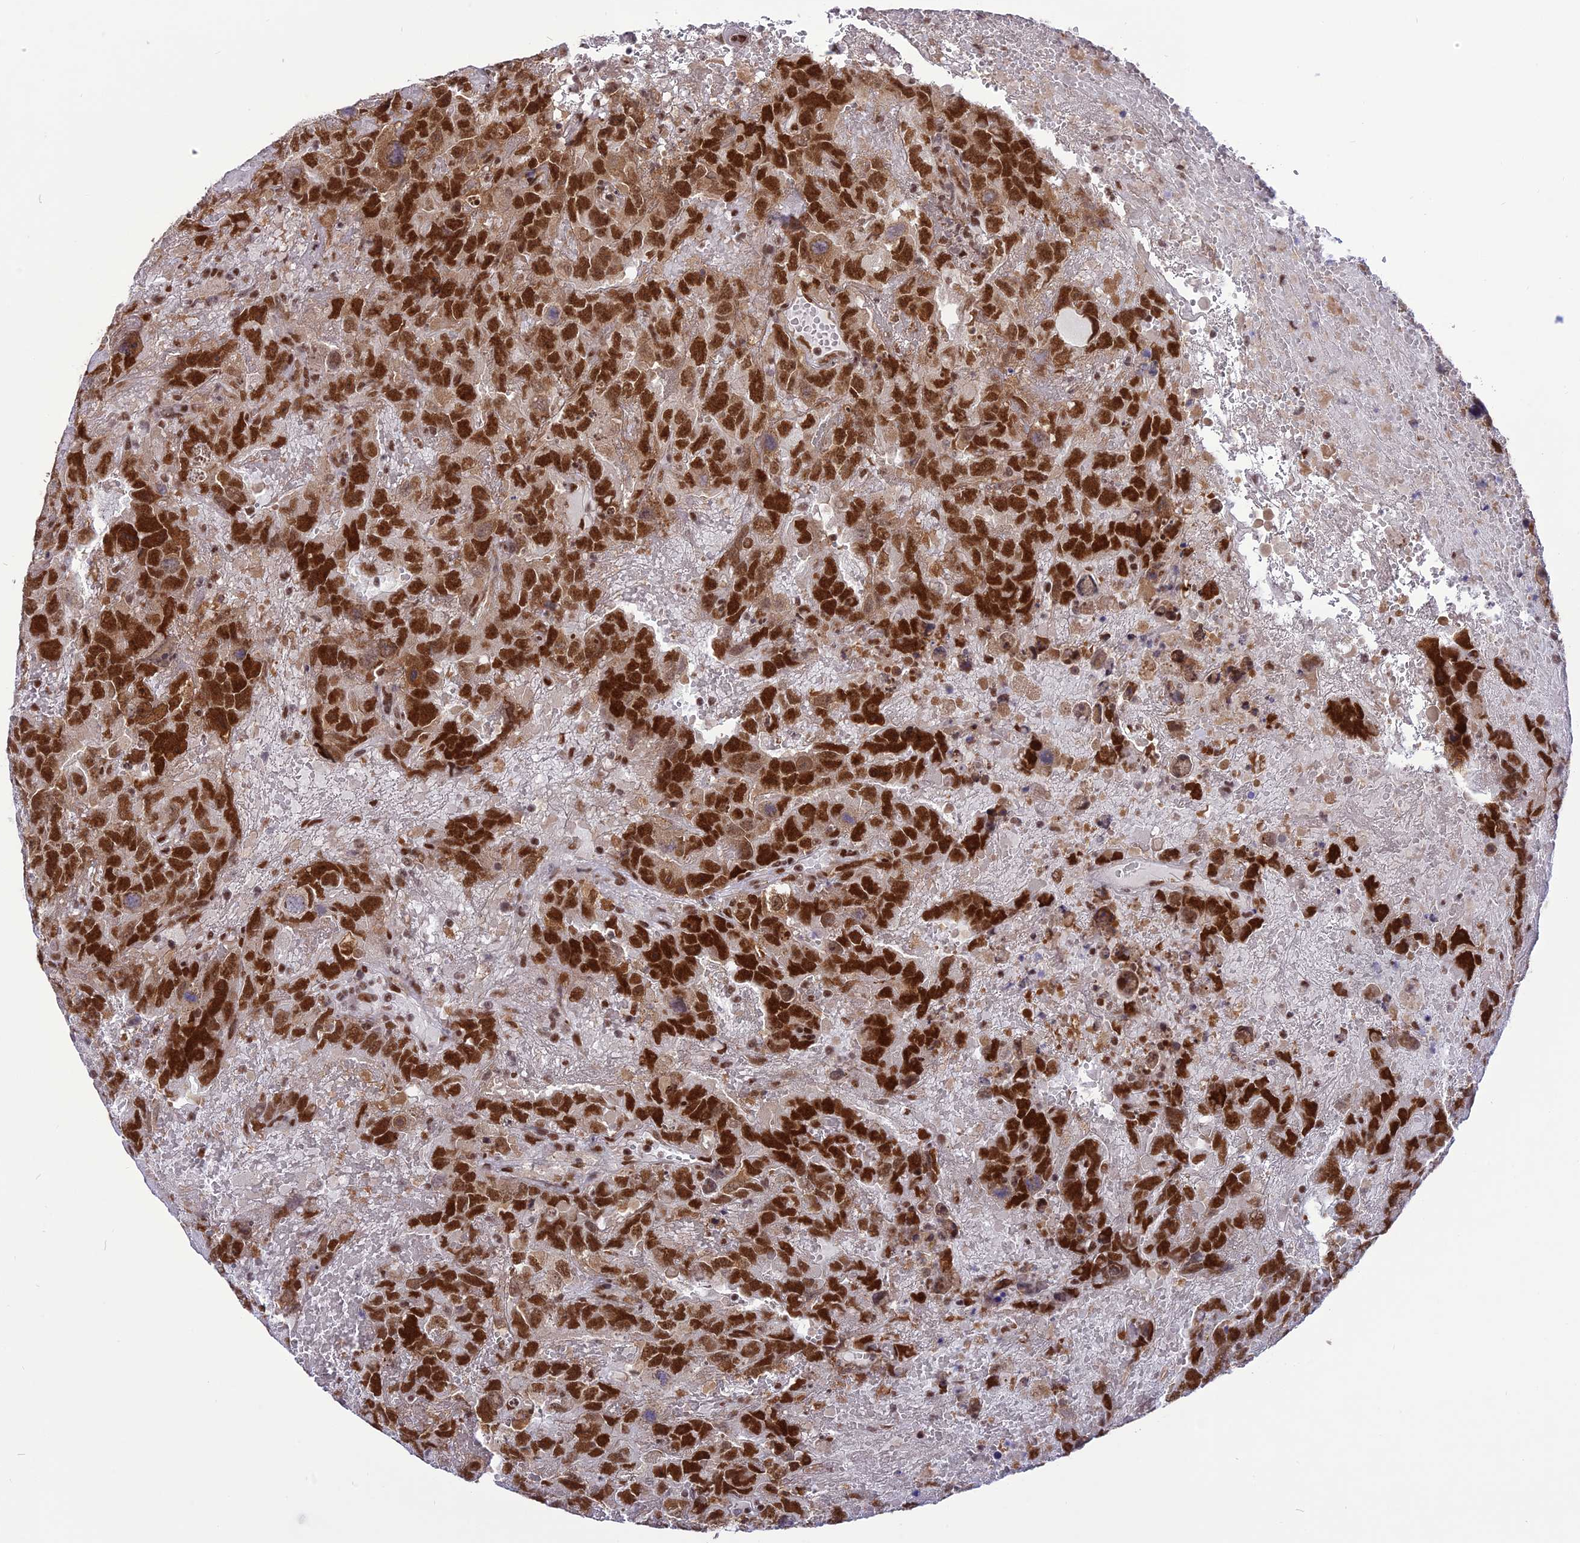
{"staining": {"intensity": "strong", "quantity": ">75%", "location": "nuclear"}, "tissue": "testis cancer", "cell_type": "Tumor cells", "image_type": "cancer", "snomed": [{"axis": "morphology", "description": "Carcinoma, Embryonal, NOS"}, {"axis": "topography", "description": "Testis"}], "caption": "IHC staining of testis cancer (embryonal carcinoma), which displays high levels of strong nuclear staining in approximately >75% of tumor cells indicating strong nuclear protein expression. The staining was performed using DAB (brown) for protein detection and nuclei were counterstained in hematoxylin (blue).", "gene": "DDX1", "patient": {"sex": "male", "age": 45}}